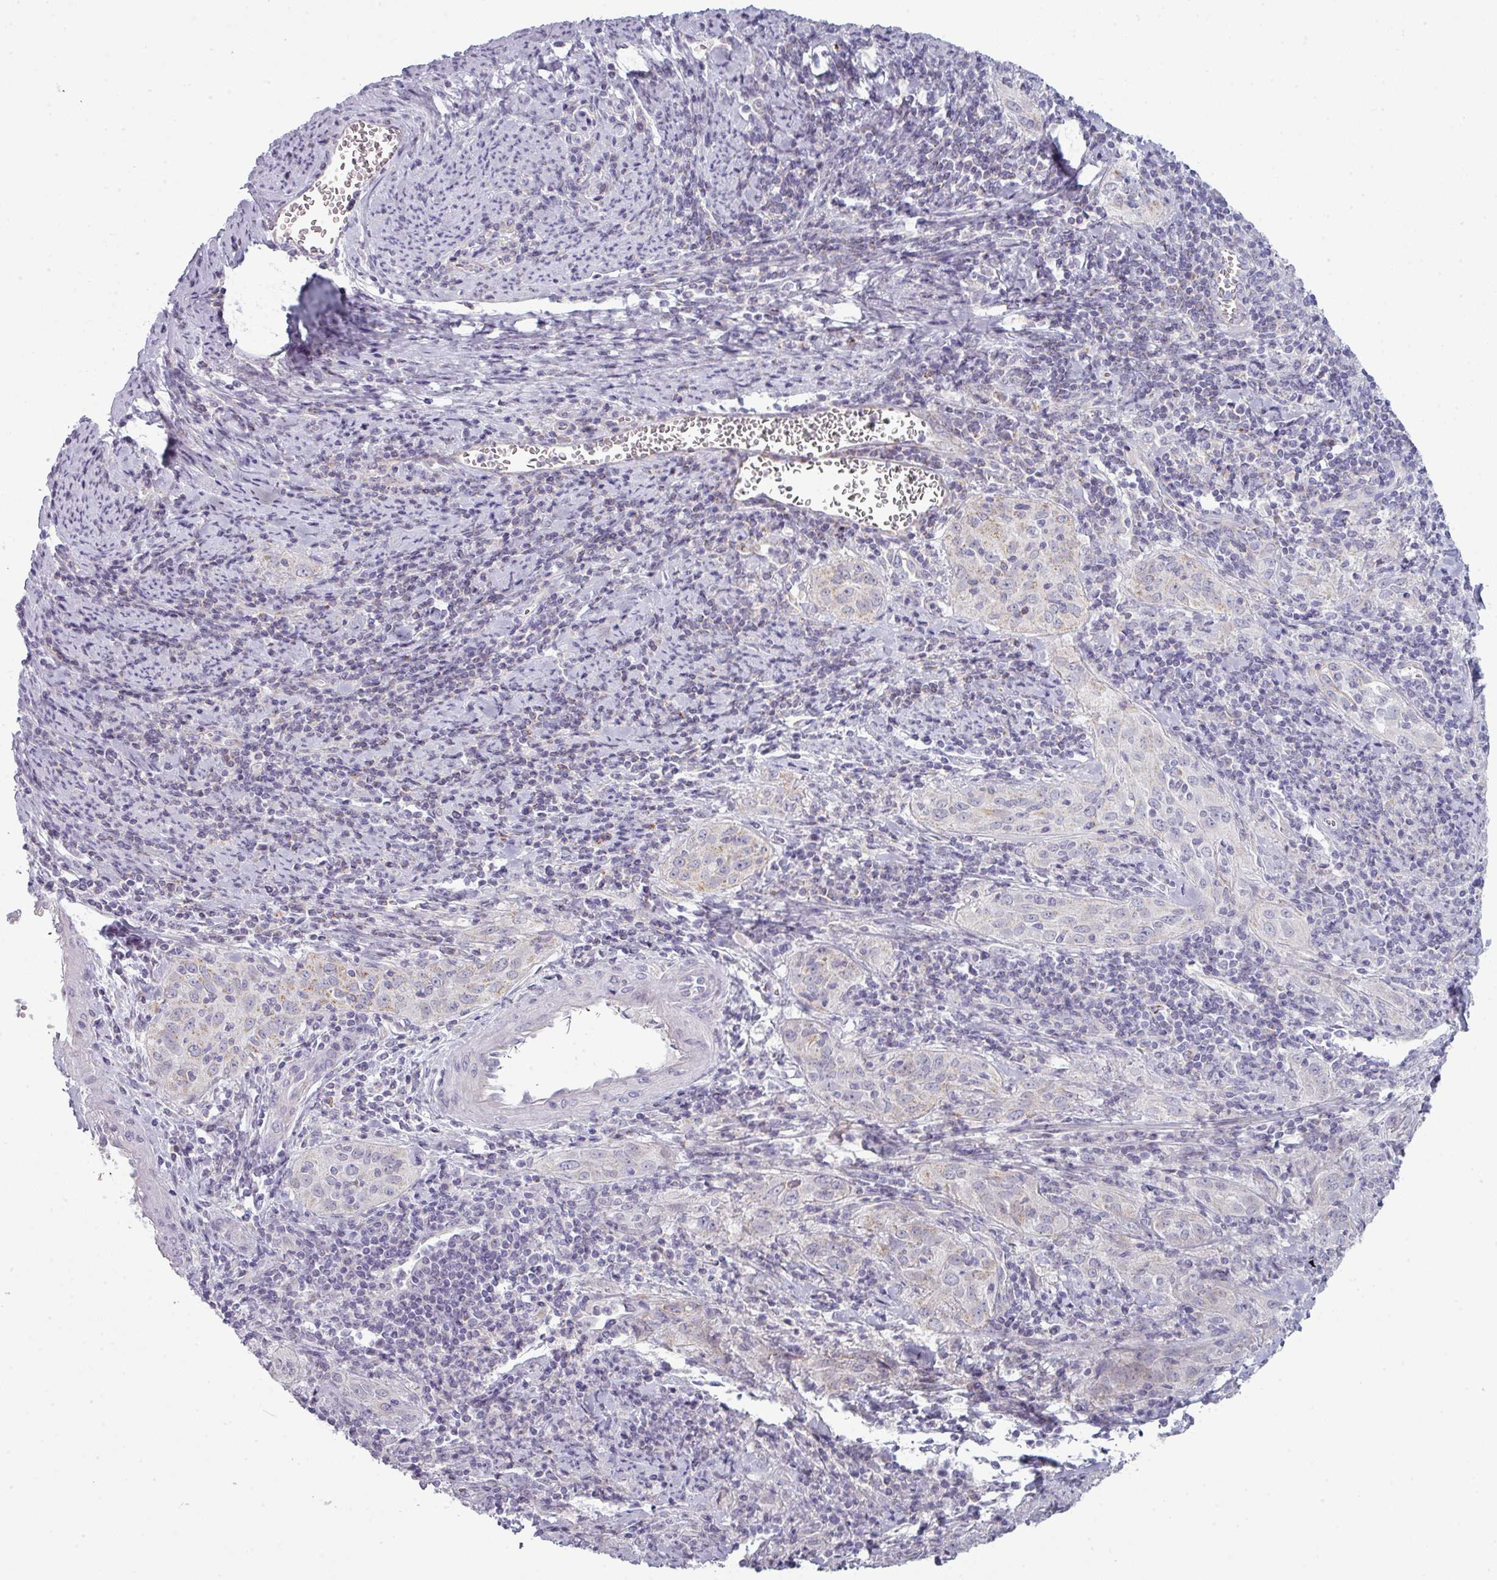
{"staining": {"intensity": "weak", "quantity": "<25%", "location": "cytoplasmic/membranous"}, "tissue": "cervical cancer", "cell_type": "Tumor cells", "image_type": "cancer", "snomed": [{"axis": "morphology", "description": "Squamous cell carcinoma, NOS"}, {"axis": "topography", "description": "Cervix"}], "caption": "Immunohistochemistry (IHC) micrograph of neoplastic tissue: human cervical squamous cell carcinoma stained with DAB reveals no significant protein expression in tumor cells.", "gene": "ZNF615", "patient": {"sex": "female", "age": 57}}